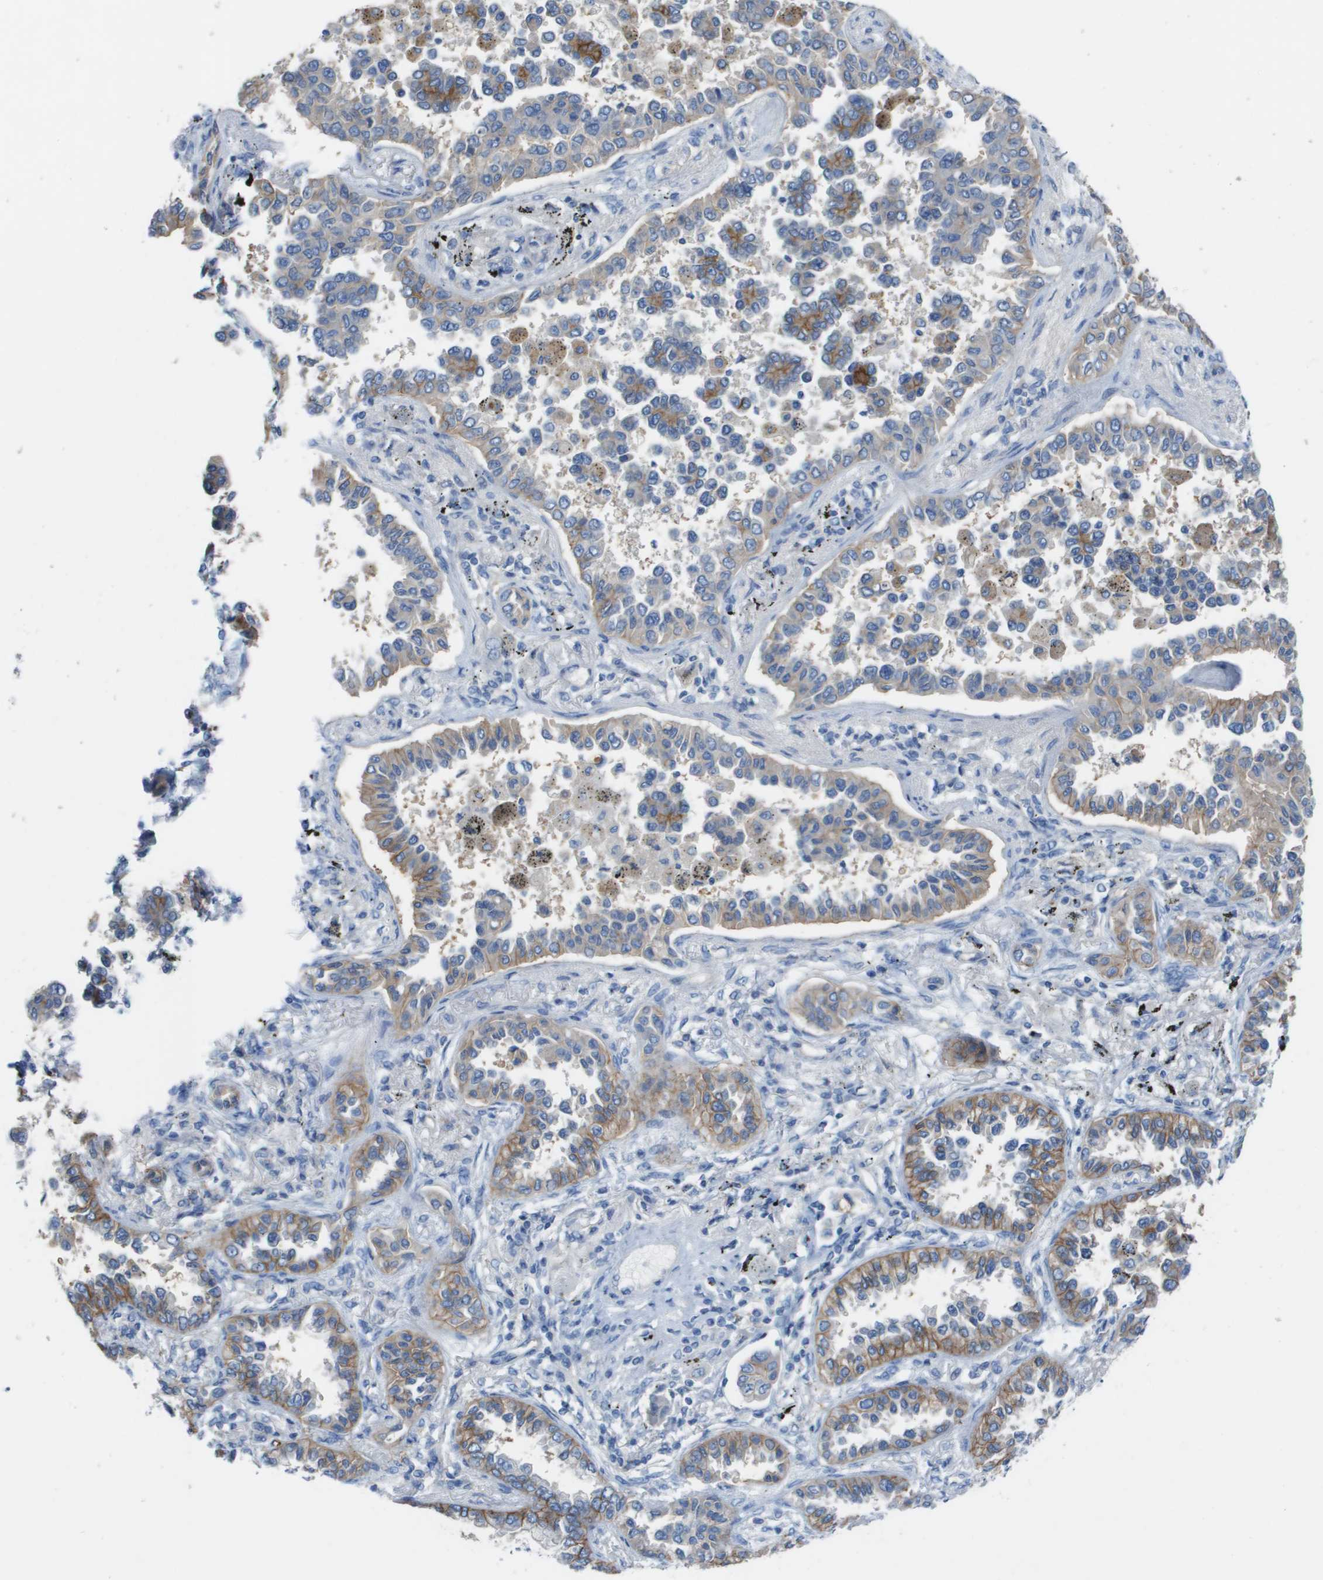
{"staining": {"intensity": "moderate", "quantity": "25%-75%", "location": "cytoplasmic/membranous"}, "tissue": "lung cancer", "cell_type": "Tumor cells", "image_type": "cancer", "snomed": [{"axis": "morphology", "description": "Normal tissue, NOS"}, {"axis": "morphology", "description": "Adenocarcinoma, NOS"}, {"axis": "topography", "description": "Lung"}], "caption": "This photomicrograph exhibits immunohistochemistry staining of human lung cancer (adenocarcinoma), with medium moderate cytoplasmic/membranous positivity in about 25%-75% of tumor cells.", "gene": "CD46", "patient": {"sex": "male", "age": 59}}